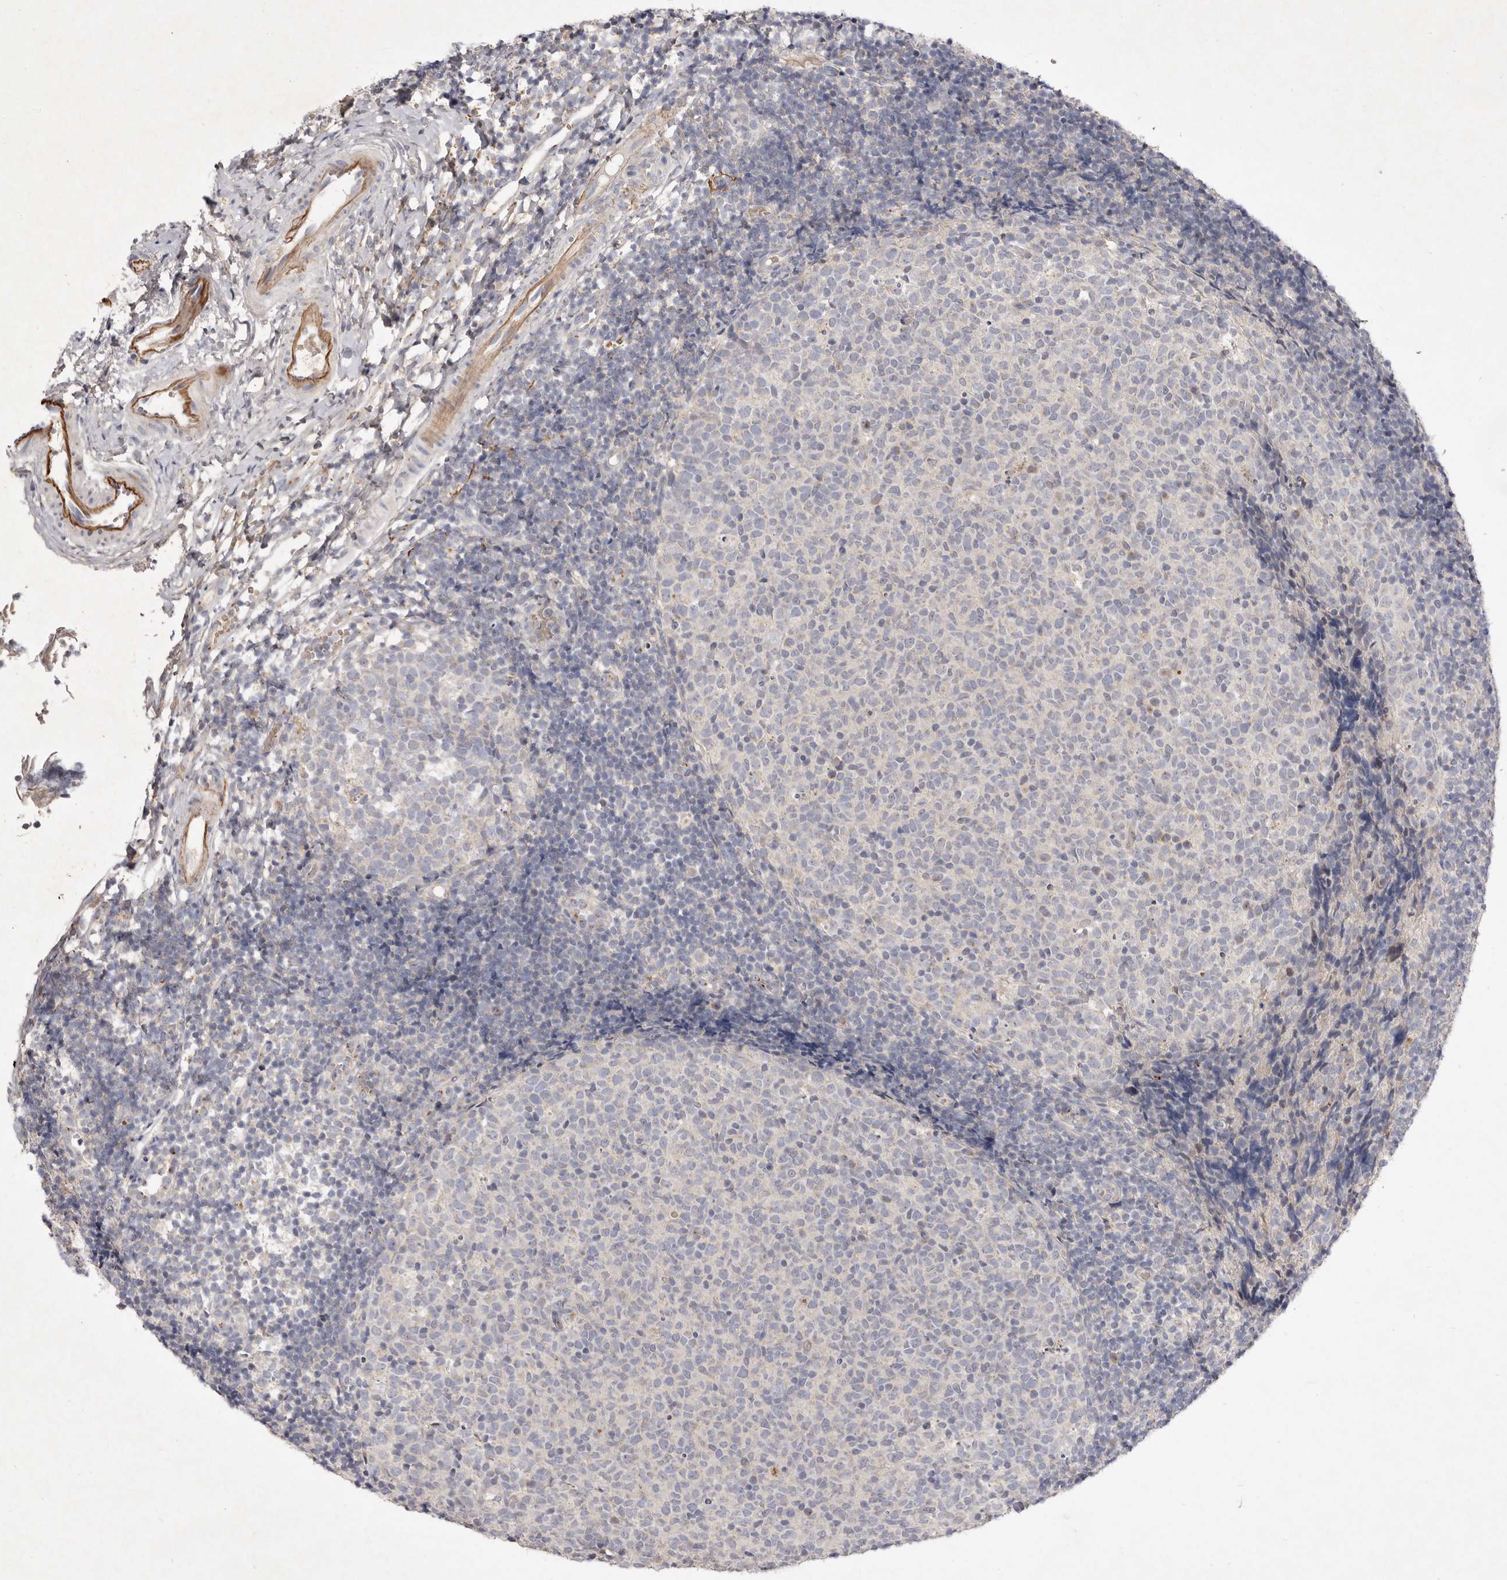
{"staining": {"intensity": "negative", "quantity": "none", "location": "none"}, "tissue": "tonsil", "cell_type": "Germinal center cells", "image_type": "normal", "snomed": [{"axis": "morphology", "description": "Normal tissue, NOS"}, {"axis": "topography", "description": "Tonsil"}], "caption": "The photomicrograph exhibits no significant staining in germinal center cells of tonsil. The staining was performed using DAB to visualize the protein expression in brown, while the nuclei were stained in blue with hematoxylin (Magnification: 20x).", "gene": "USP24", "patient": {"sex": "female", "age": 19}}